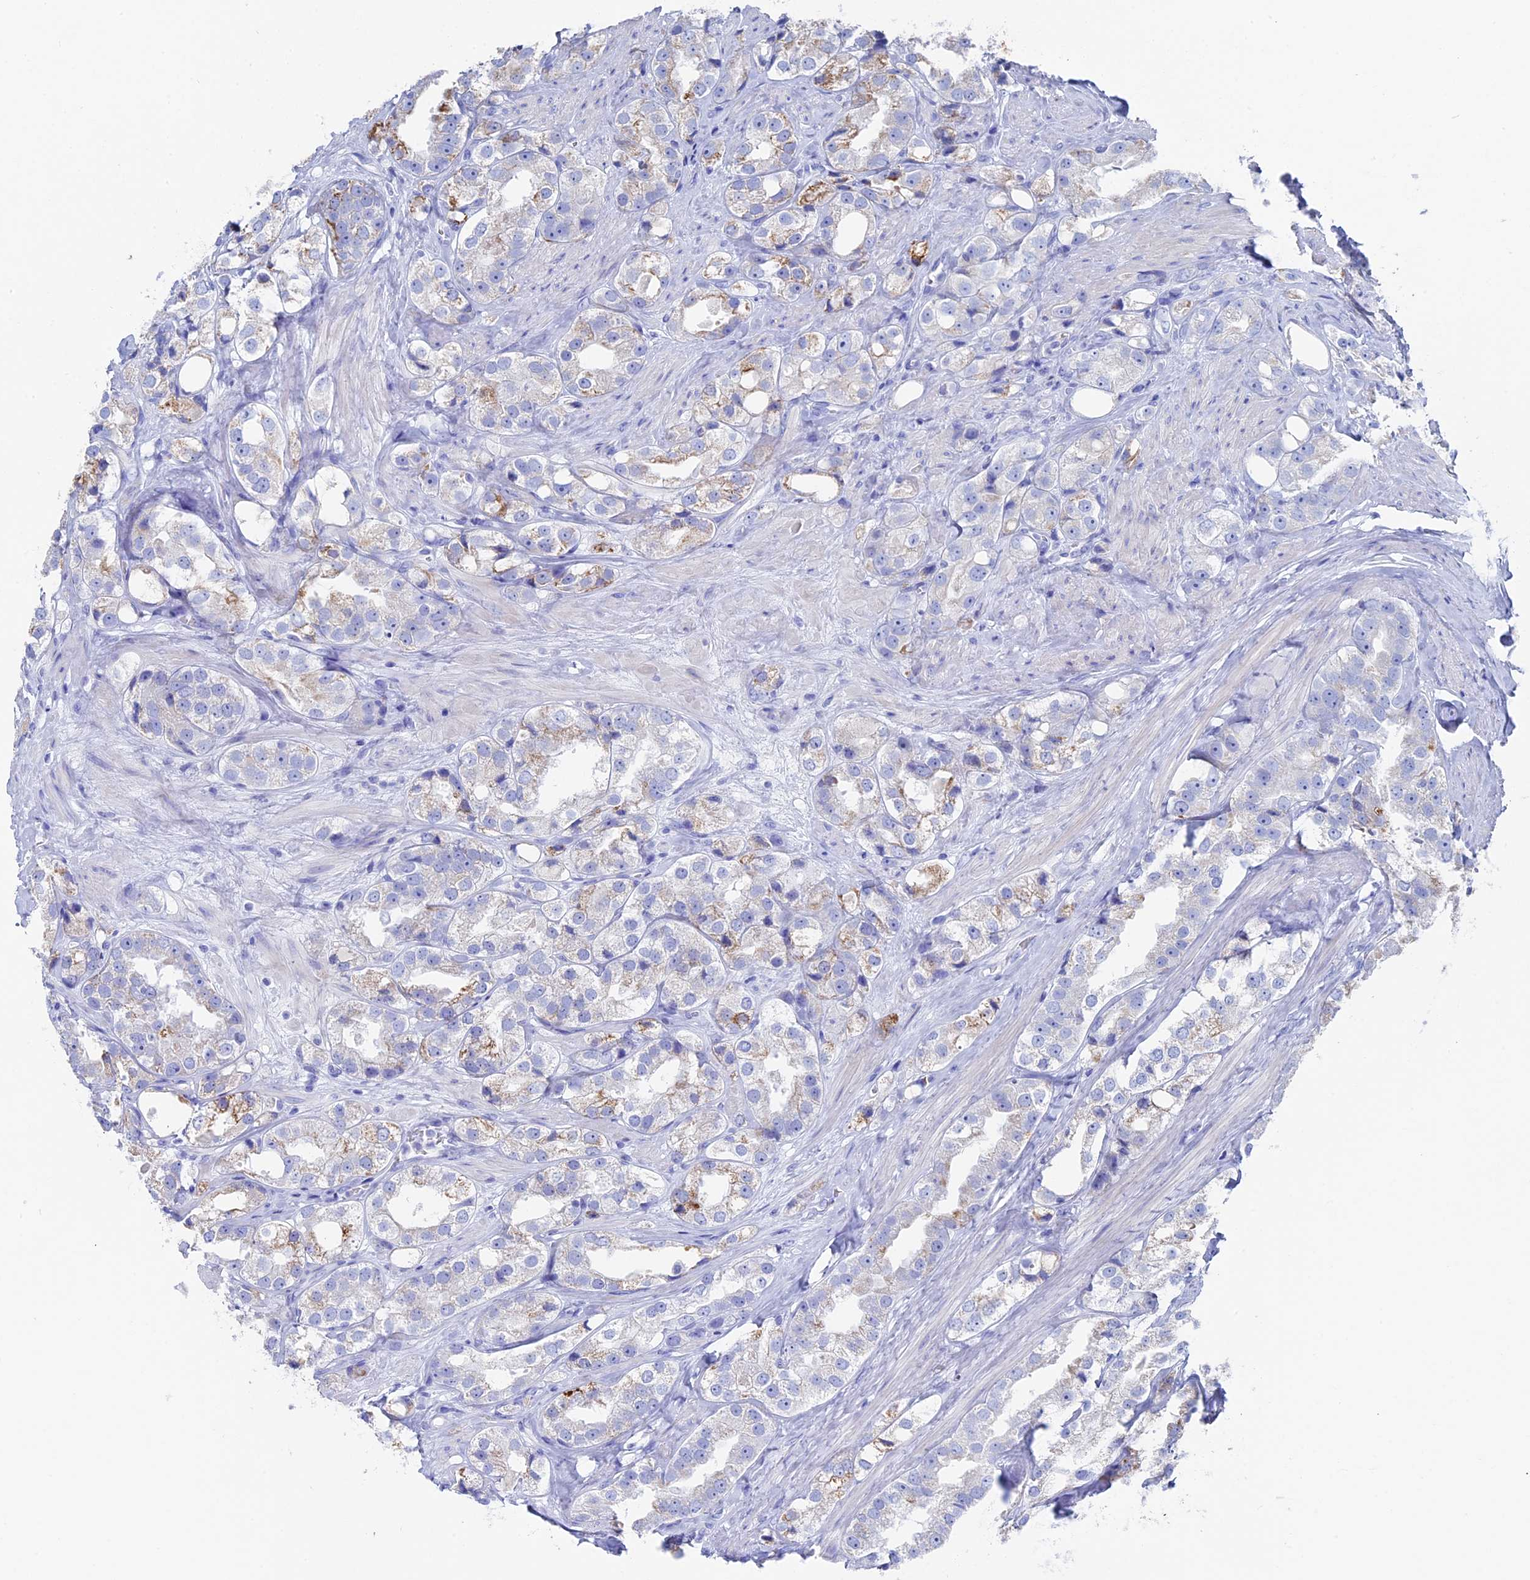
{"staining": {"intensity": "moderate", "quantity": "<25%", "location": "cytoplasmic/membranous"}, "tissue": "prostate cancer", "cell_type": "Tumor cells", "image_type": "cancer", "snomed": [{"axis": "morphology", "description": "Adenocarcinoma, NOS"}, {"axis": "topography", "description": "Prostate"}], "caption": "There is low levels of moderate cytoplasmic/membranous positivity in tumor cells of prostate adenocarcinoma, as demonstrated by immunohistochemical staining (brown color).", "gene": "UNC119", "patient": {"sex": "male", "age": 79}}